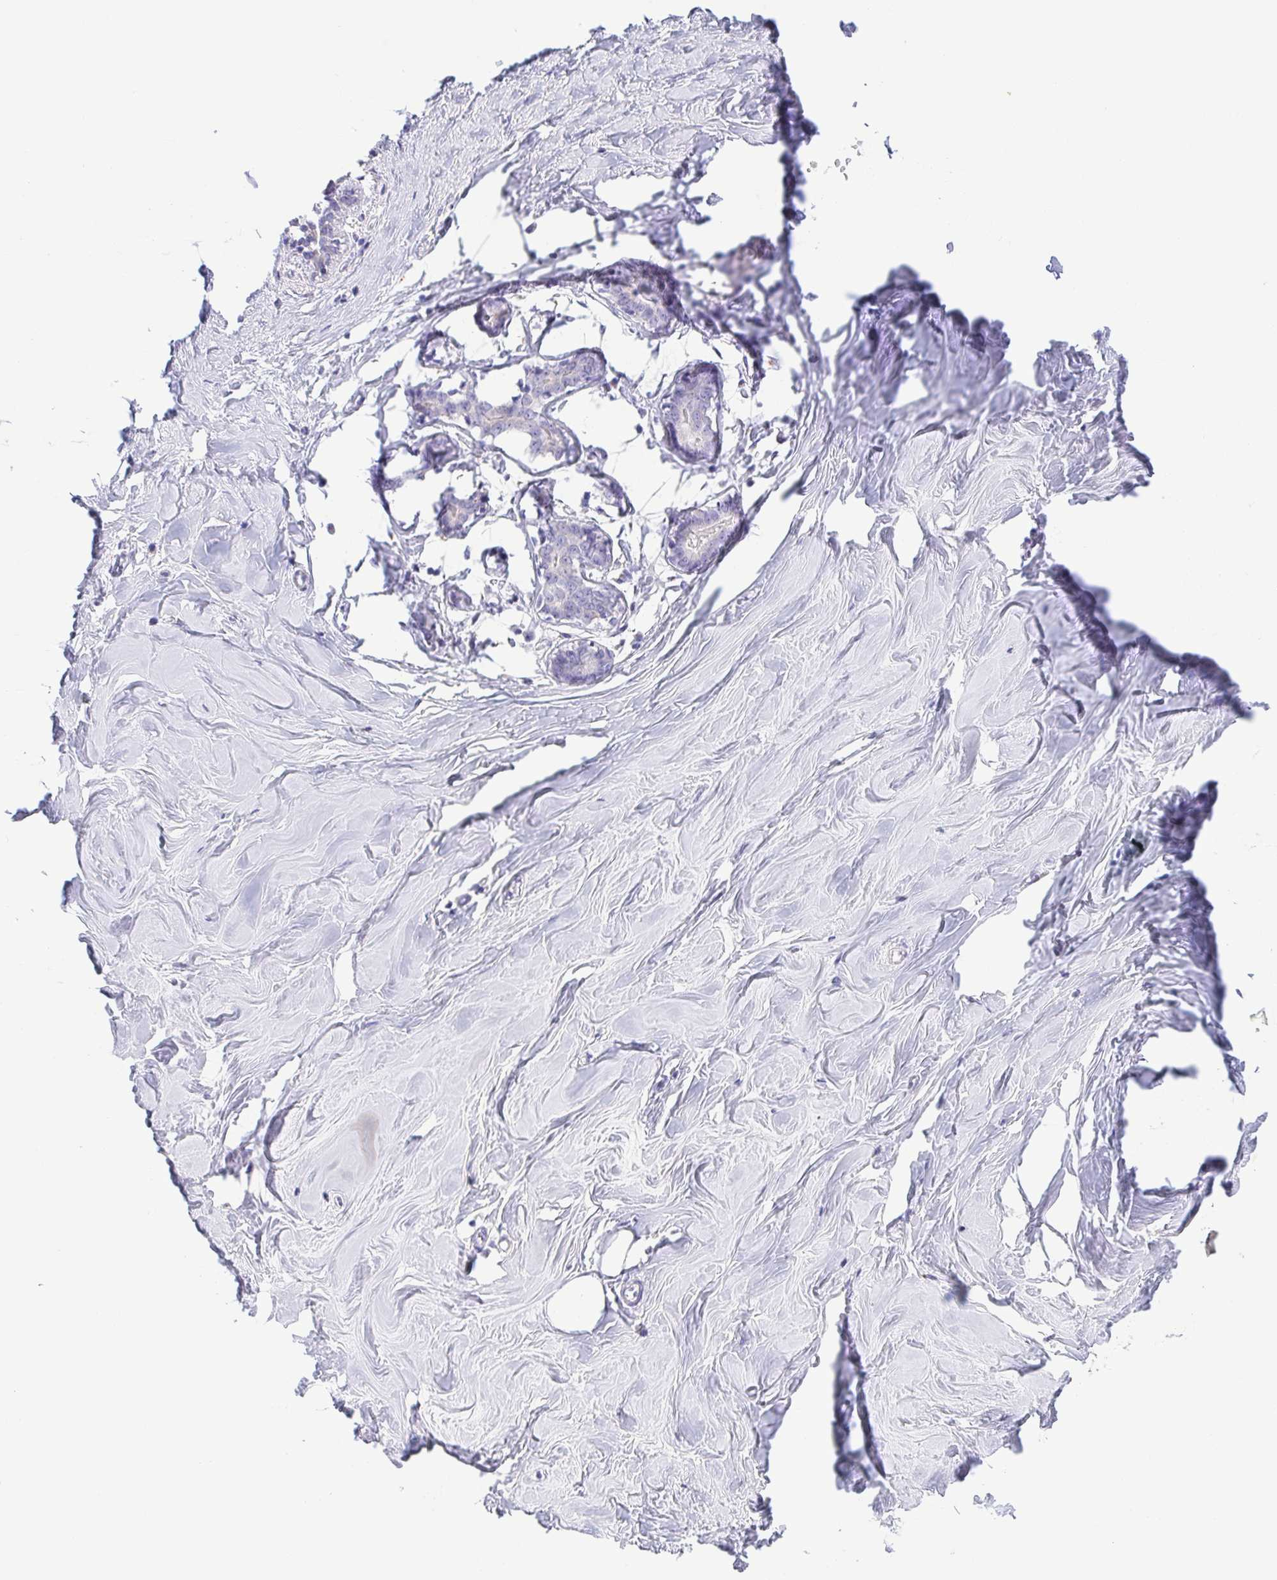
{"staining": {"intensity": "negative", "quantity": "none", "location": "none"}, "tissue": "breast", "cell_type": "Adipocytes", "image_type": "normal", "snomed": [{"axis": "morphology", "description": "Normal tissue, NOS"}, {"axis": "topography", "description": "Breast"}], "caption": "Immunohistochemistry (IHC) of benign breast reveals no positivity in adipocytes.", "gene": "SULT1B1", "patient": {"sex": "female", "age": 27}}